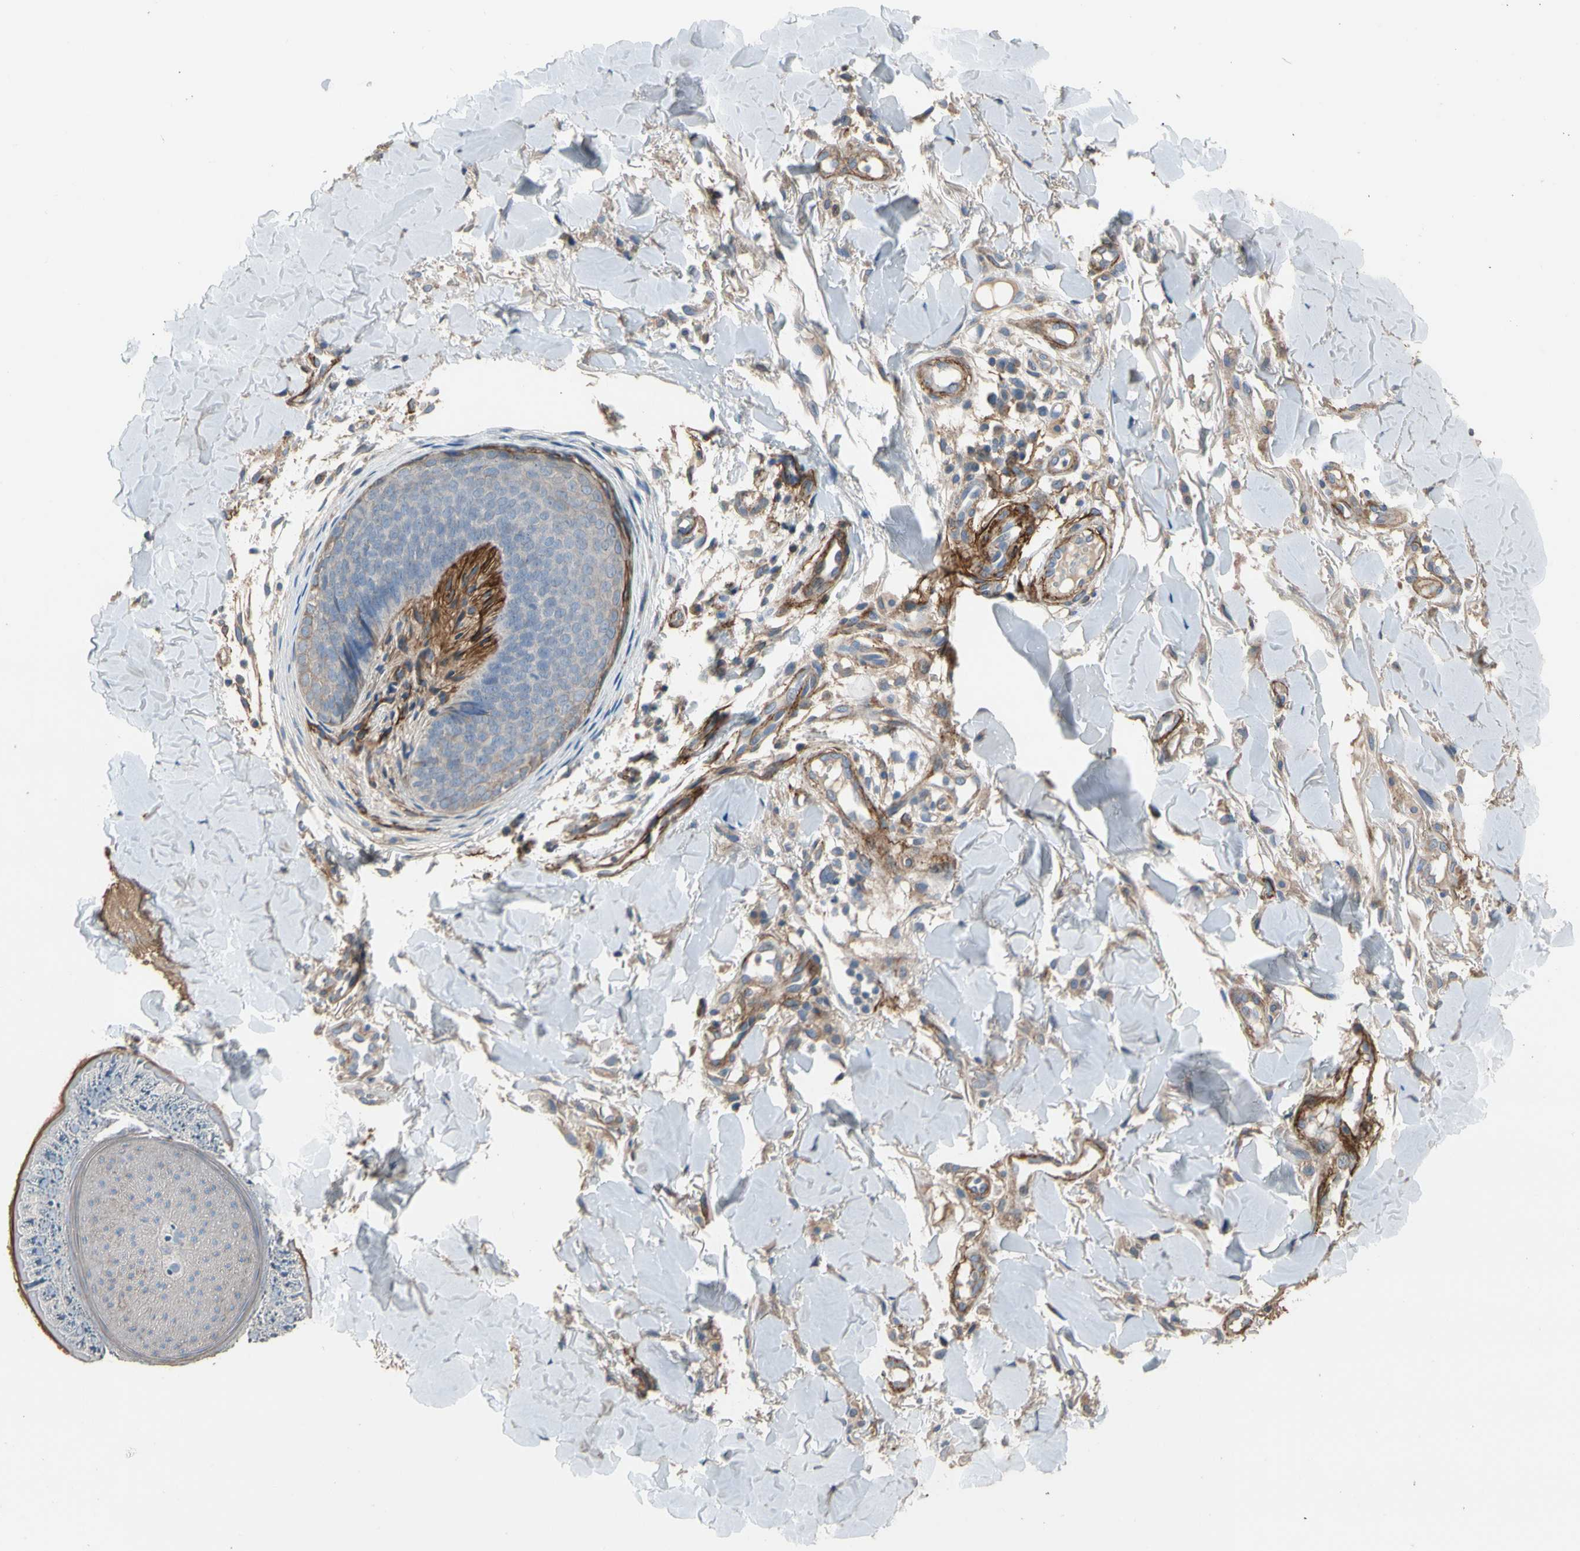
{"staining": {"intensity": "weak", "quantity": ">75%", "location": "cytoplasmic/membranous"}, "tissue": "skin cancer", "cell_type": "Tumor cells", "image_type": "cancer", "snomed": [{"axis": "morphology", "description": "Normal tissue, NOS"}, {"axis": "morphology", "description": "Basal cell carcinoma"}, {"axis": "topography", "description": "Skin"}], "caption": "Skin cancer stained with immunohistochemistry reveals weak cytoplasmic/membranous positivity in about >75% of tumor cells.", "gene": "SUSD2", "patient": {"sex": "male", "age": 52}}